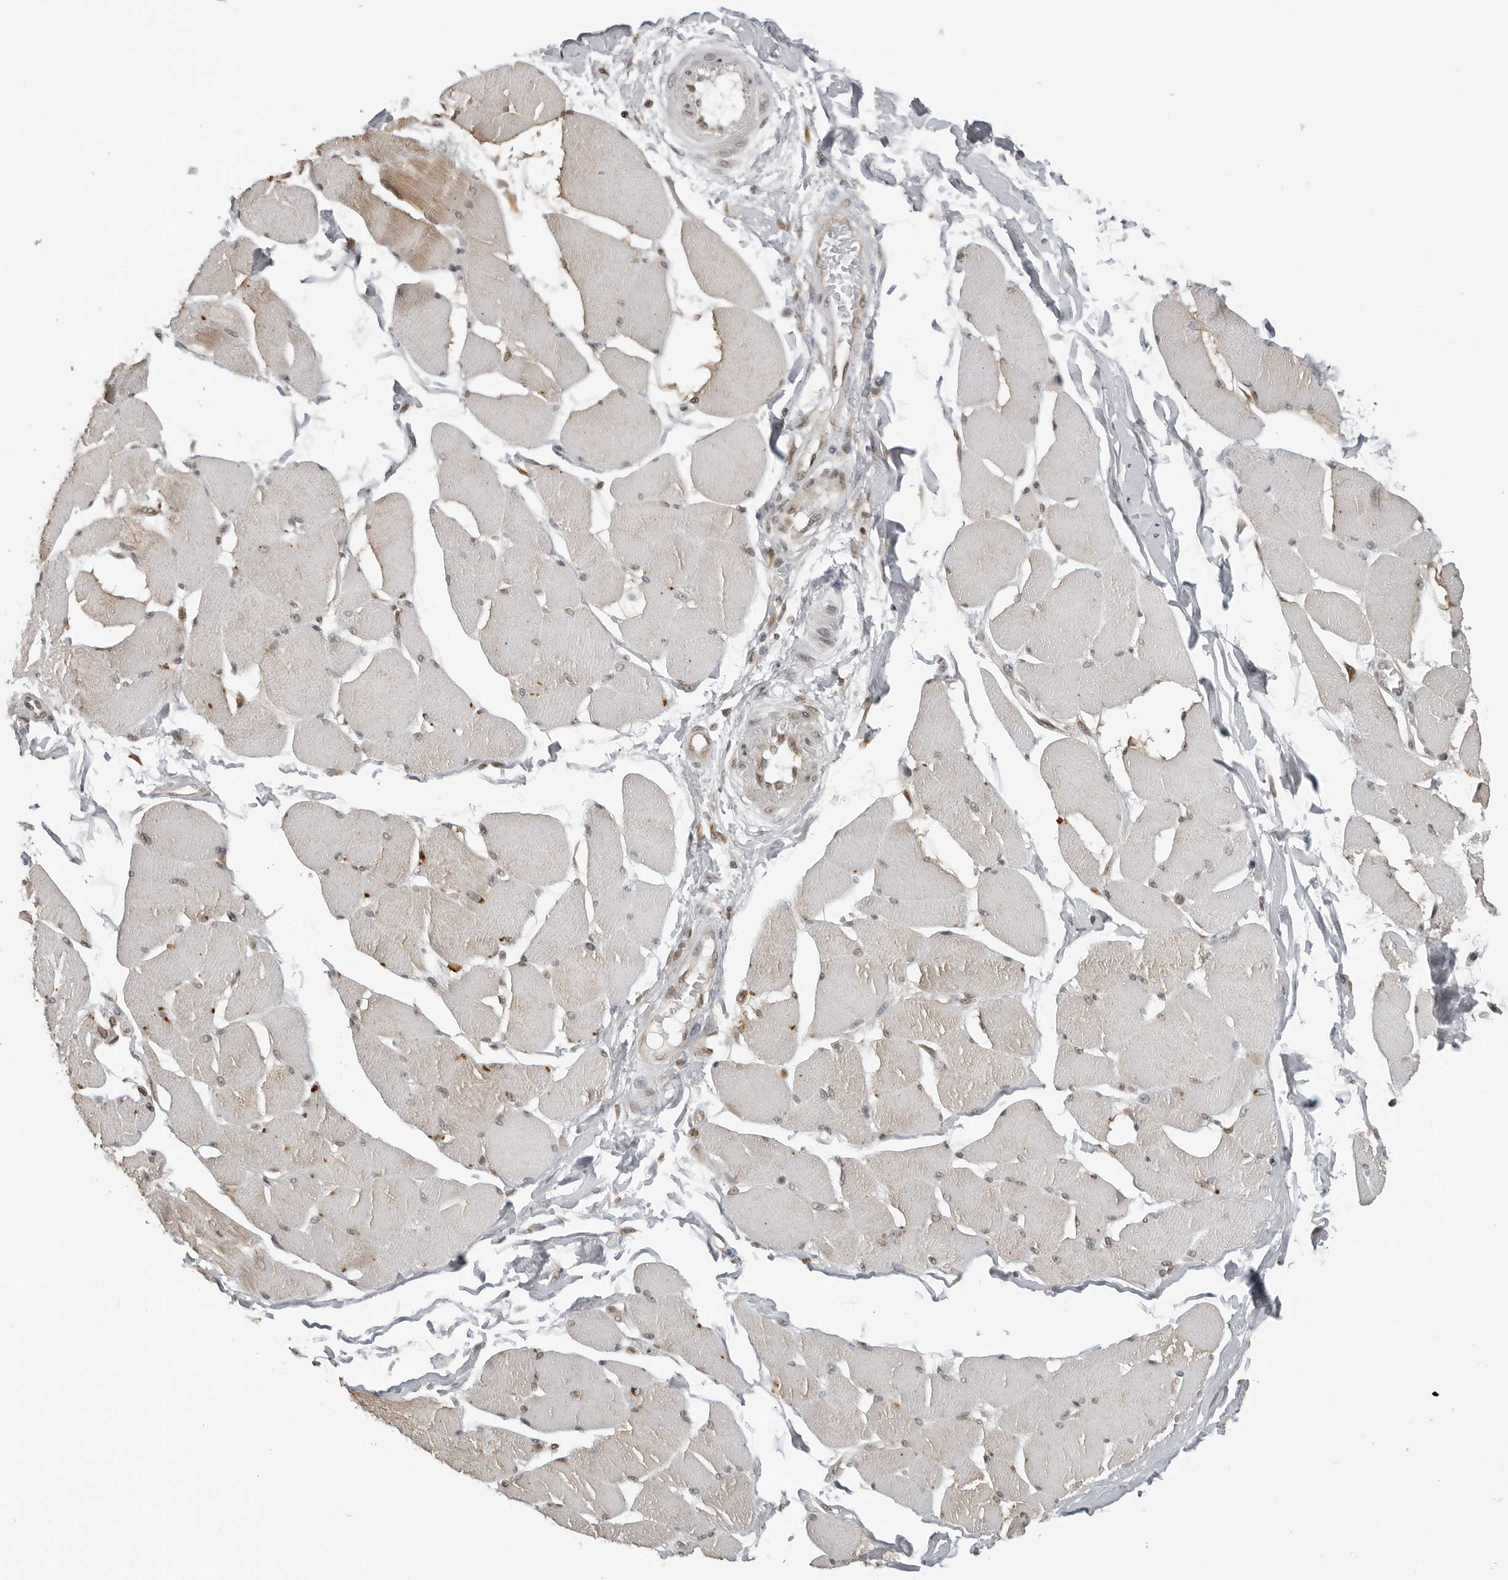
{"staining": {"intensity": "weak", "quantity": "25%-75%", "location": "cytoplasmic/membranous"}, "tissue": "skeletal muscle", "cell_type": "Myocytes", "image_type": "normal", "snomed": [{"axis": "morphology", "description": "Normal tissue, NOS"}, {"axis": "topography", "description": "Skin"}, {"axis": "topography", "description": "Skeletal muscle"}], "caption": "Human skeletal muscle stained with a brown dye displays weak cytoplasmic/membranous positive positivity in approximately 25%-75% of myocytes.", "gene": "MAF", "patient": {"sex": "male", "age": 83}}